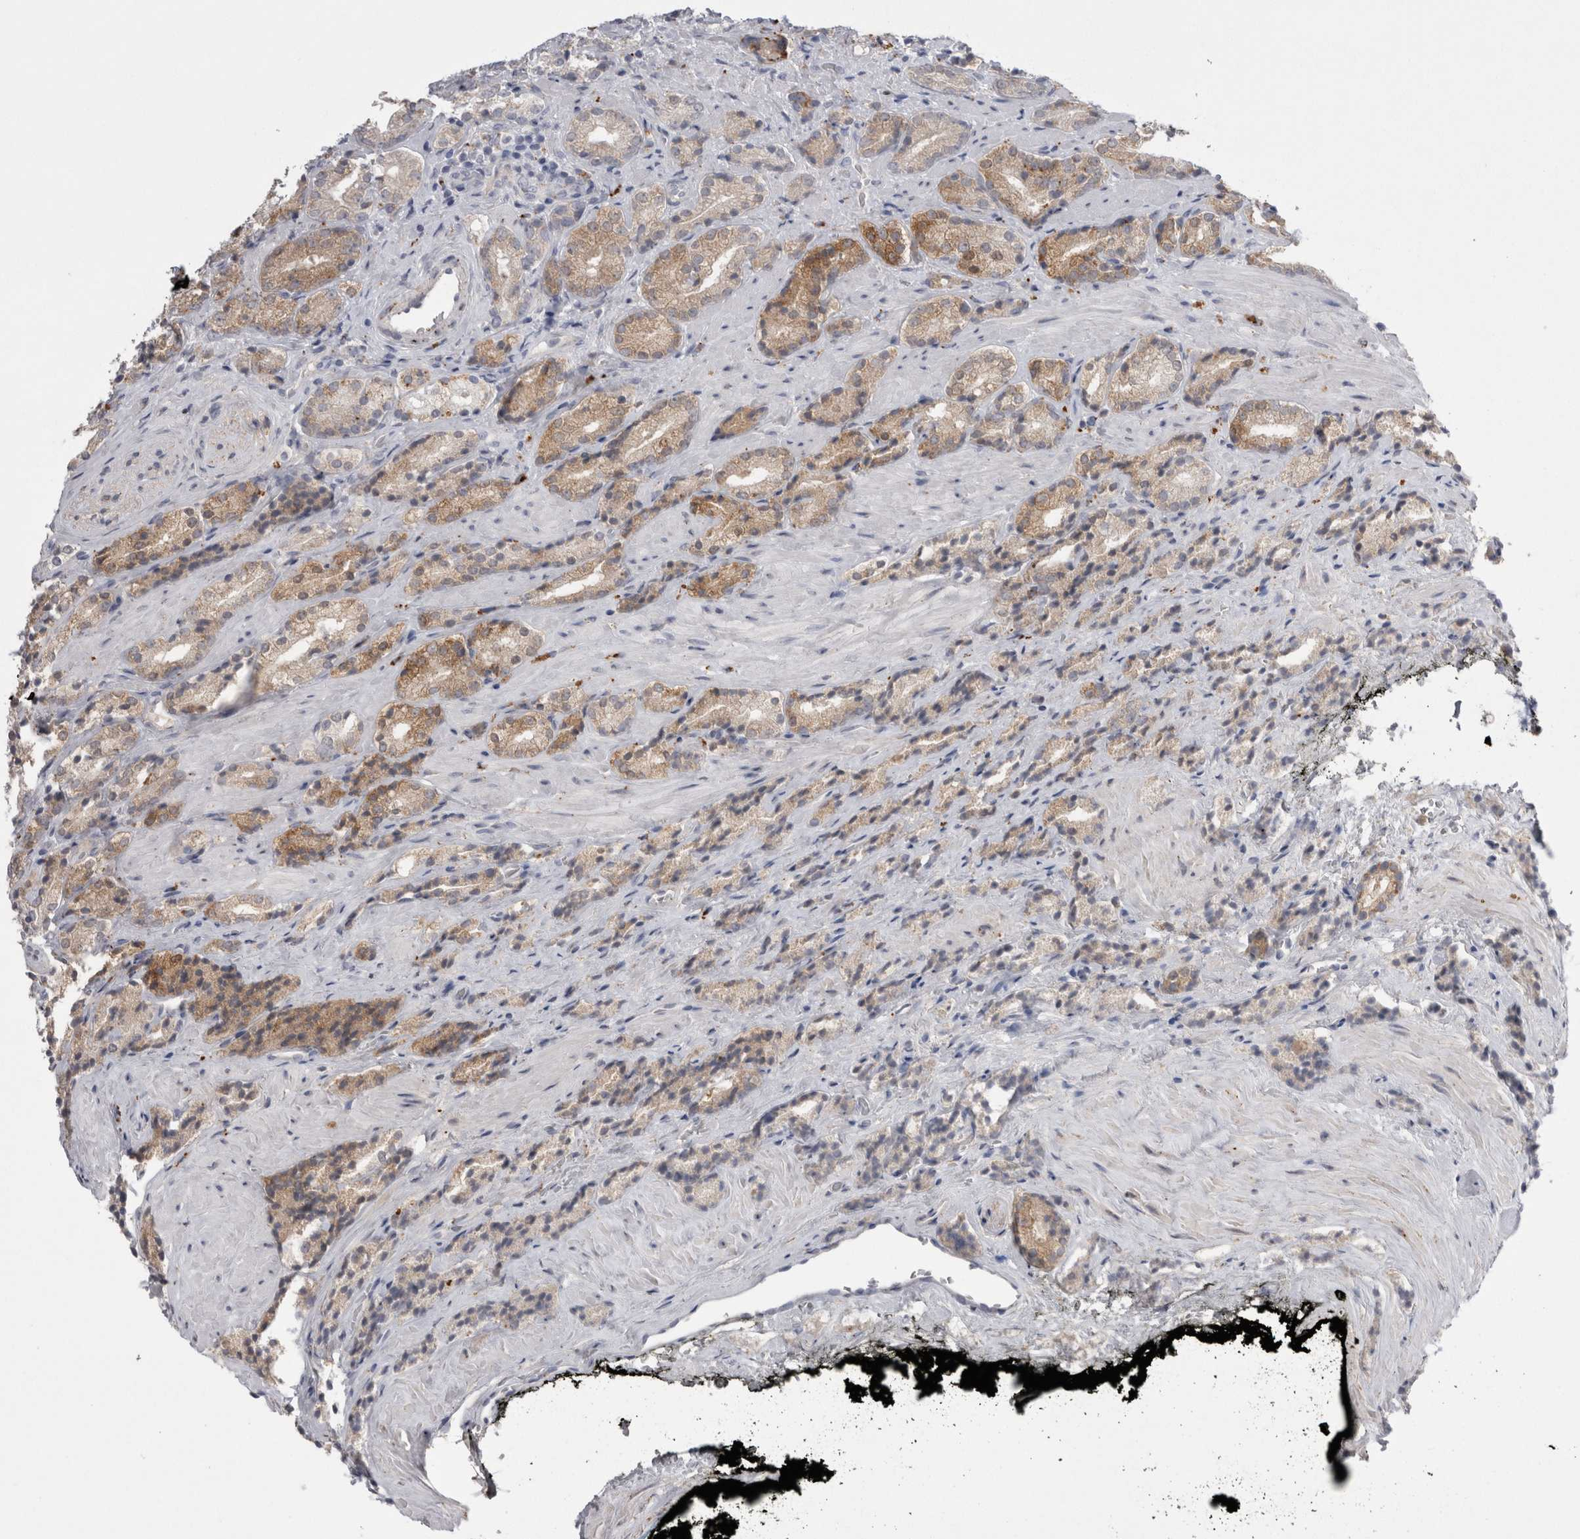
{"staining": {"intensity": "moderate", "quantity": ">75%", "location": "cytoplasmic/membranous"}, "tissue": "prostate cancer", "cell_type": "Tumor cells", "image_type": "cancer", "snomed": [{"axis": "morphology", "description": "Adenocarcinoma, High grade"}, {"axis": "topography", "description": "Prostate"}], "caption": "Approximately >75% of tumor cells in prostate cancer (high-grade adenocarcinoma) show moderate cytoplasmic/membranous protein expression as visualized by brown immunohistochemical staining.", "gene": "EPDR1", "patient": {"sex": "male", "age": 71}}